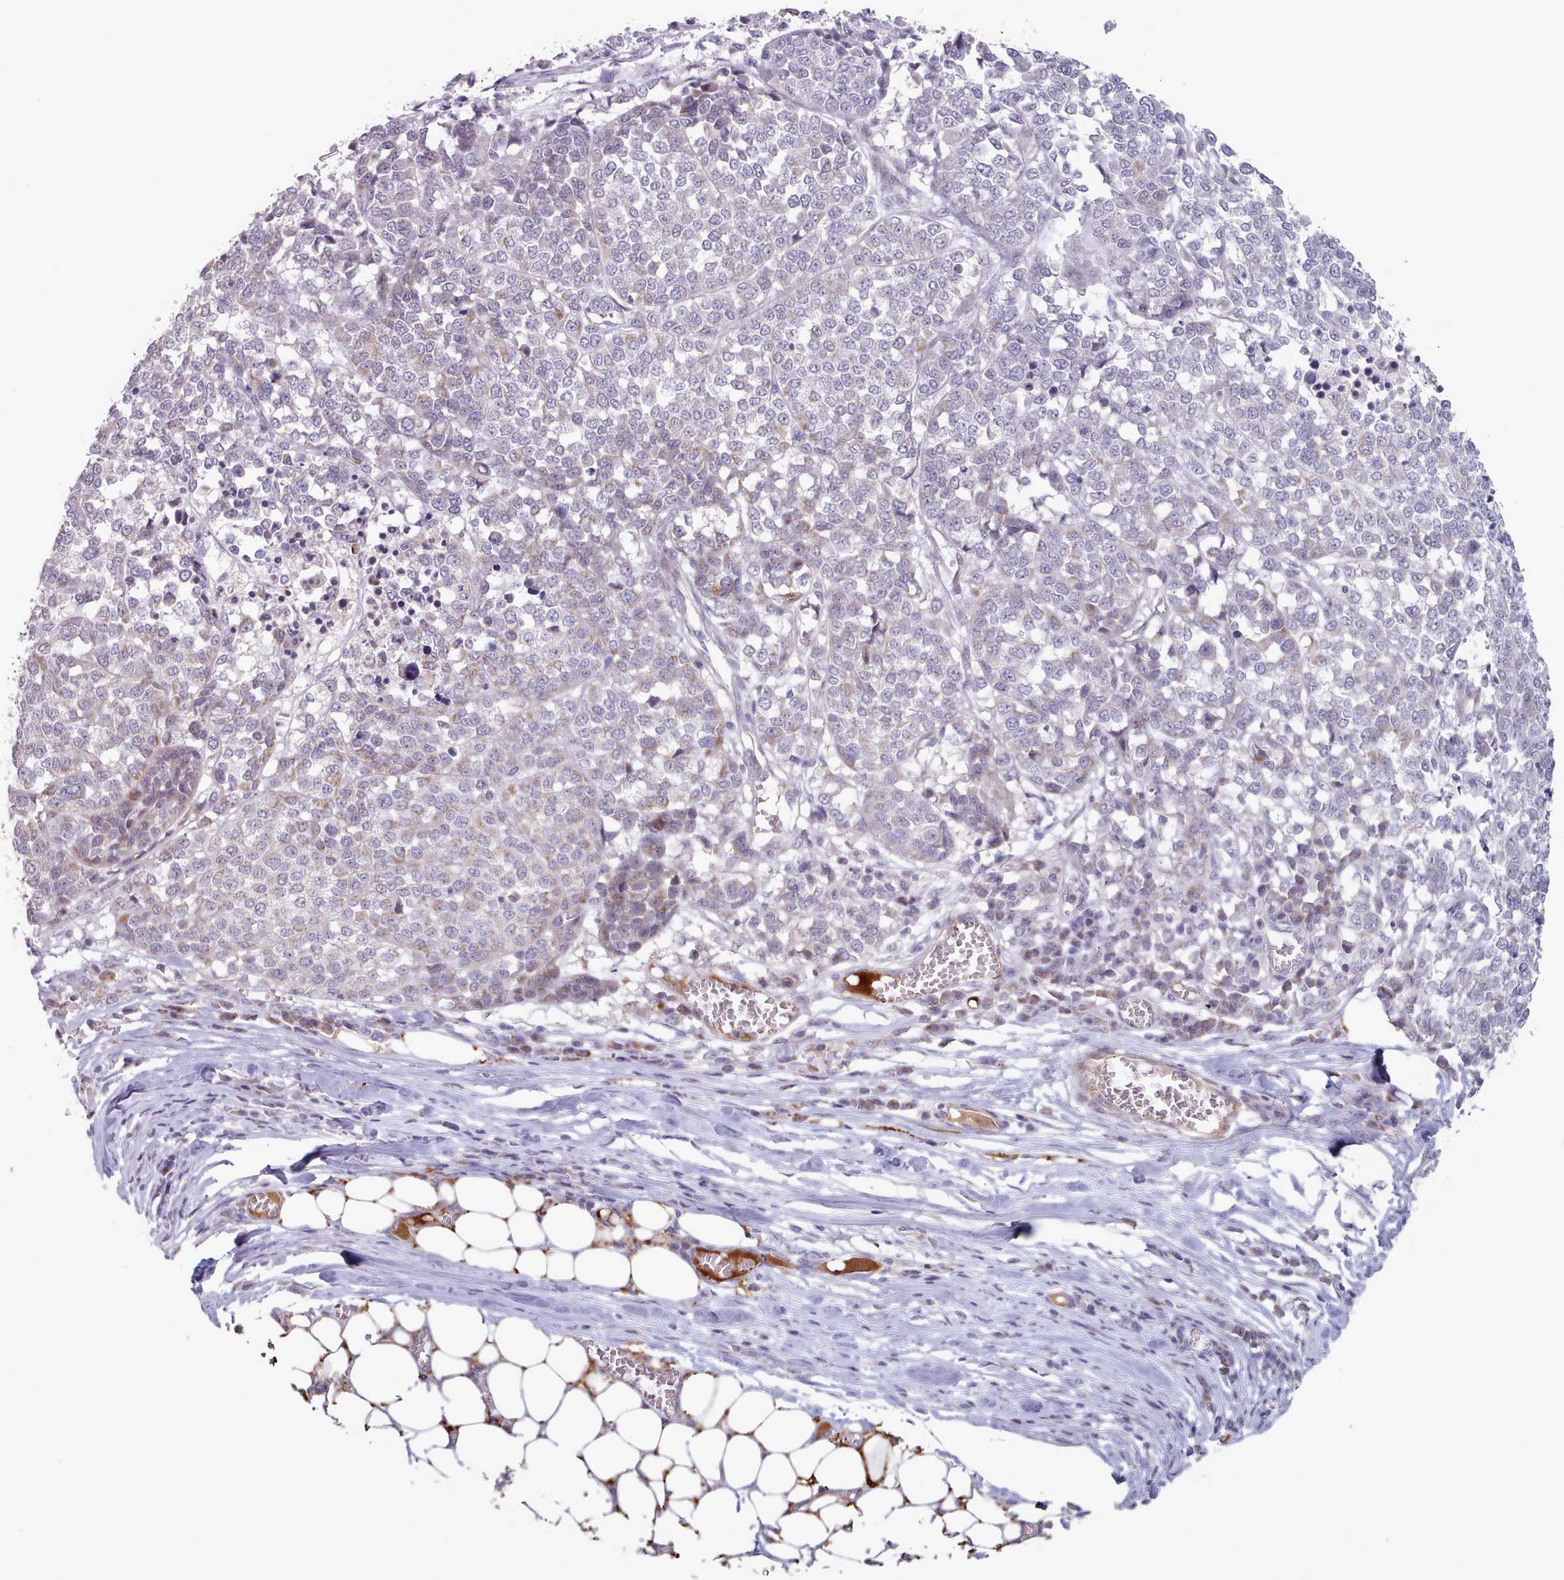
{"staining": {"intensity": "weak", "quantity": "<25%", "location": "cytoplasmic/membranous"}, "tissue": "melanoma", "cell_type": "Tumor cells", "image_type": "cancer", "snomed": [{"axis": "morphology", "description": "Malignant melanoma, Metastatic site"}, {"axis": "topography", "description": "Lymph node"}], "caption": "Micrograph shows no significant protein positivity in tumor cells of melanoma.", "gene": "TRARG1", "patient": {"sex": "male", "age": 44}}